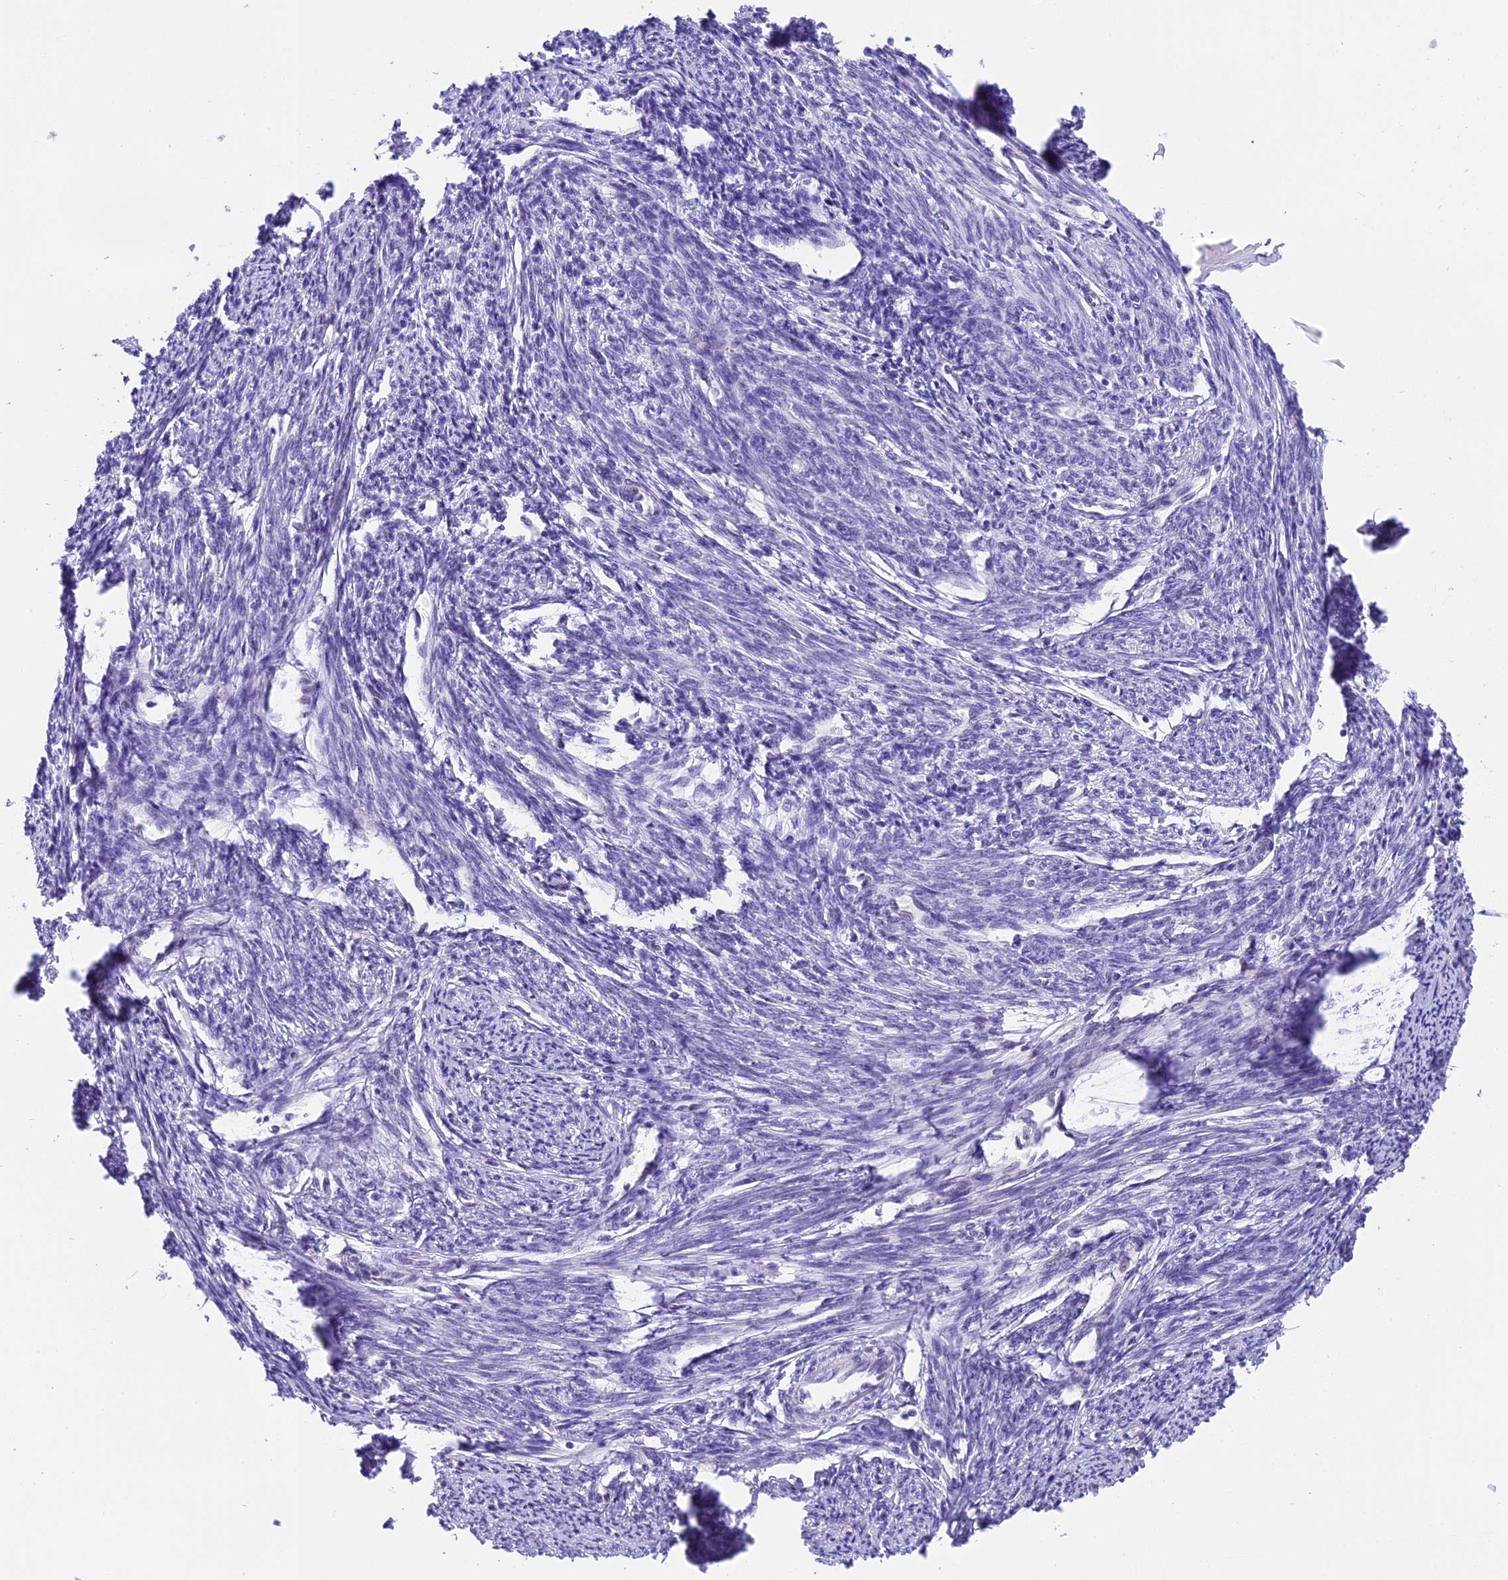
{"staining": {"intensity": "negative", "quantity": "none", "location": "none"}, "tissue": "smooth muscle", "cell_type": "Smooth muscle cells", "image_type": "normal", "snomed": [{"axis": "morphology", "description": "Normal tissue, NOS"}, {"axis": "topography", "description": "Smooth muscle"}, {"axis": "topography", "description": "Uterus"}], "caption": "High magnification brightfield microscopy of normal smooth muscle stained with DAB (3,3'-diaminobenzidine) (brown) and counterstained with hematoxylin (blue): smooth muscle cells show no significant expression. (Brightfield microscopy of DAB (3,3'-diaminobenzidine) immunohistochemistry at high magnification).", "gene": "PRR15", "patient": {"sex": "female", "age": 59}}